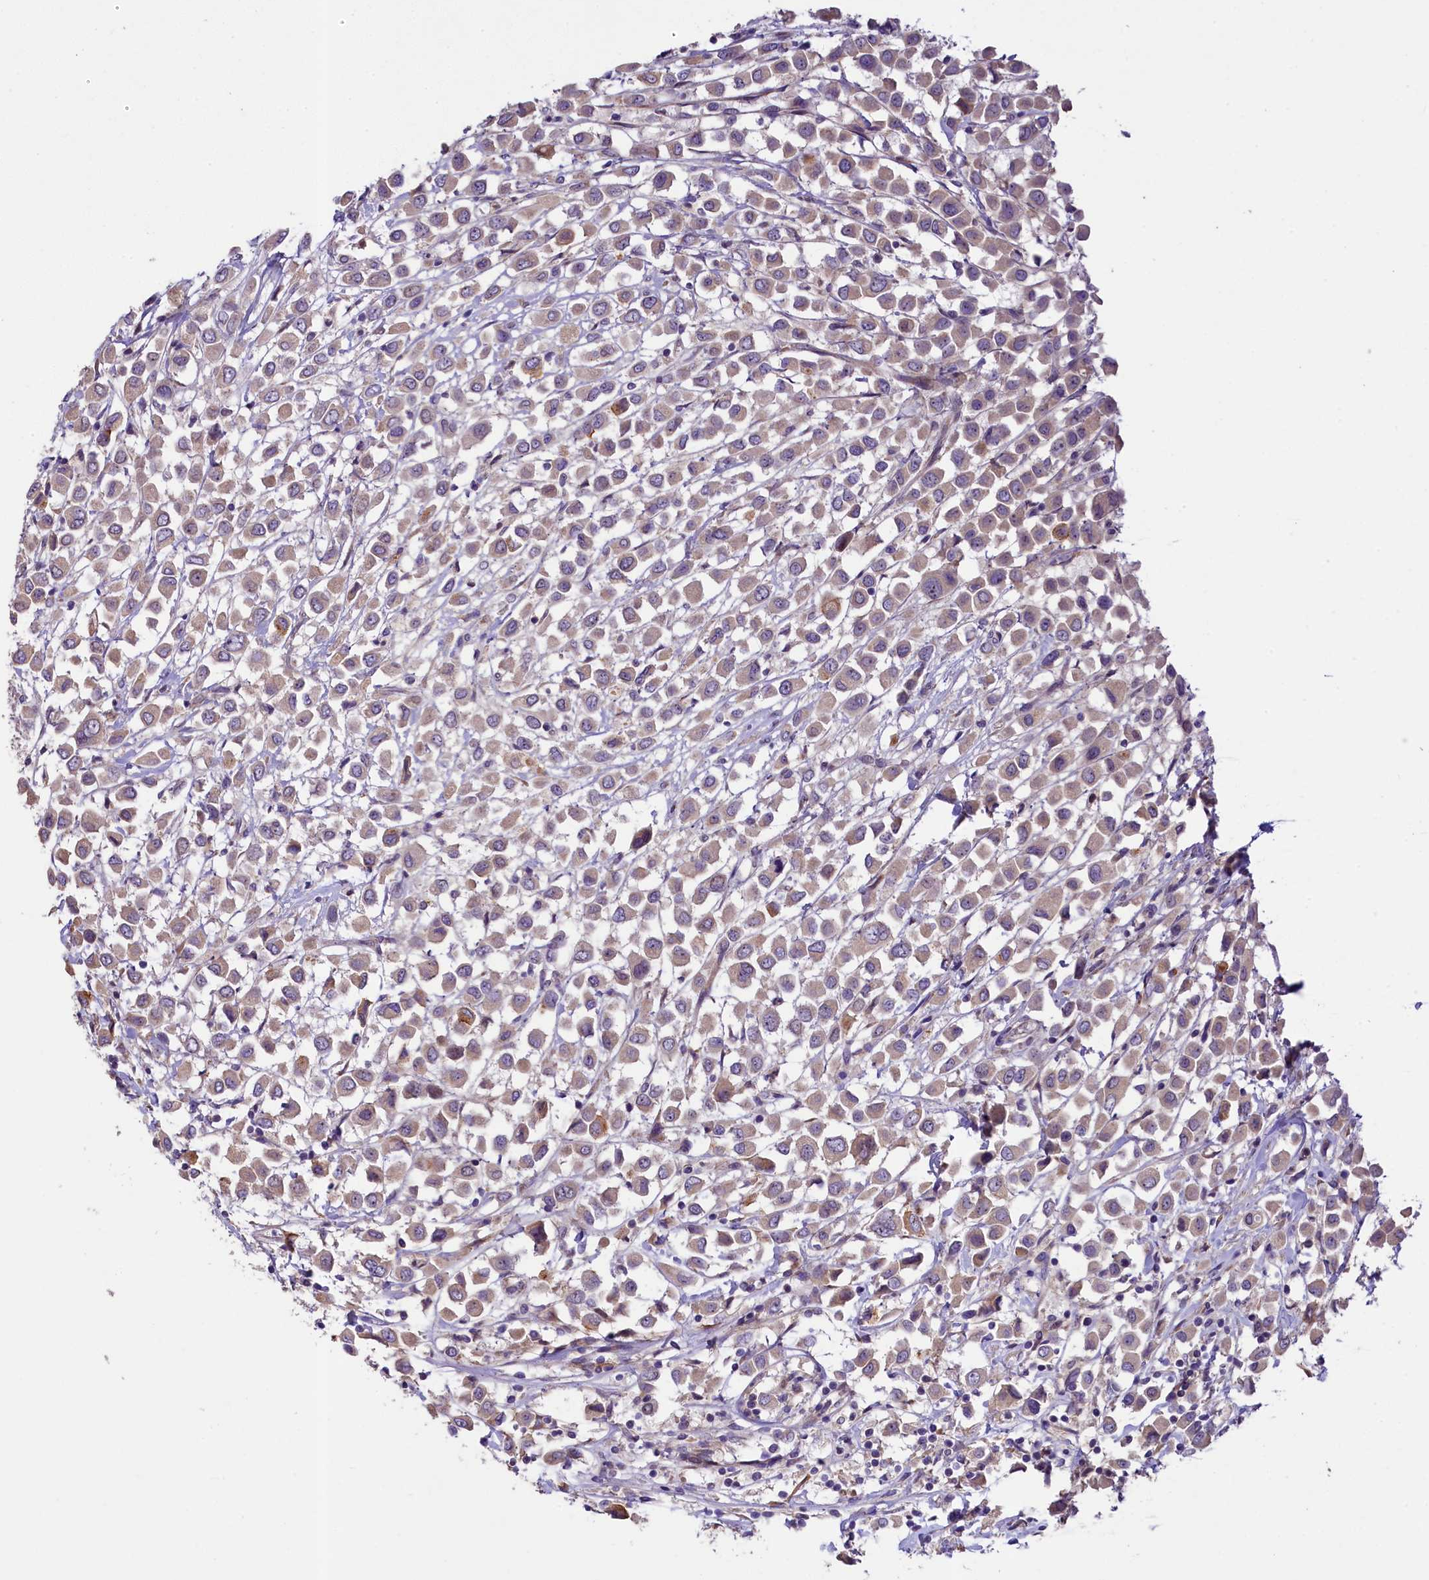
{"staining": {"intensity": "weak", "quantity": ">75%", "location": "cytoplasmic/membranous"}, "tissue": "breast cancer", "cell_type": "Tumor cells", "image_type": "cancer", "snomed": [{"axis": "morphology", "description": "Duct carcinoma"}, {"axis": "topography", "description": "Breast"}], "caption": "IHC of human breast cancer displays low levels of weak cytoplasmic/membranous staining in approximately >75% of tumor cells. (DAB = brown stain, brightfield microscopy at high magnification).", "gene": "UBXN6", "patient": {"sex": "female", "age": 61}}